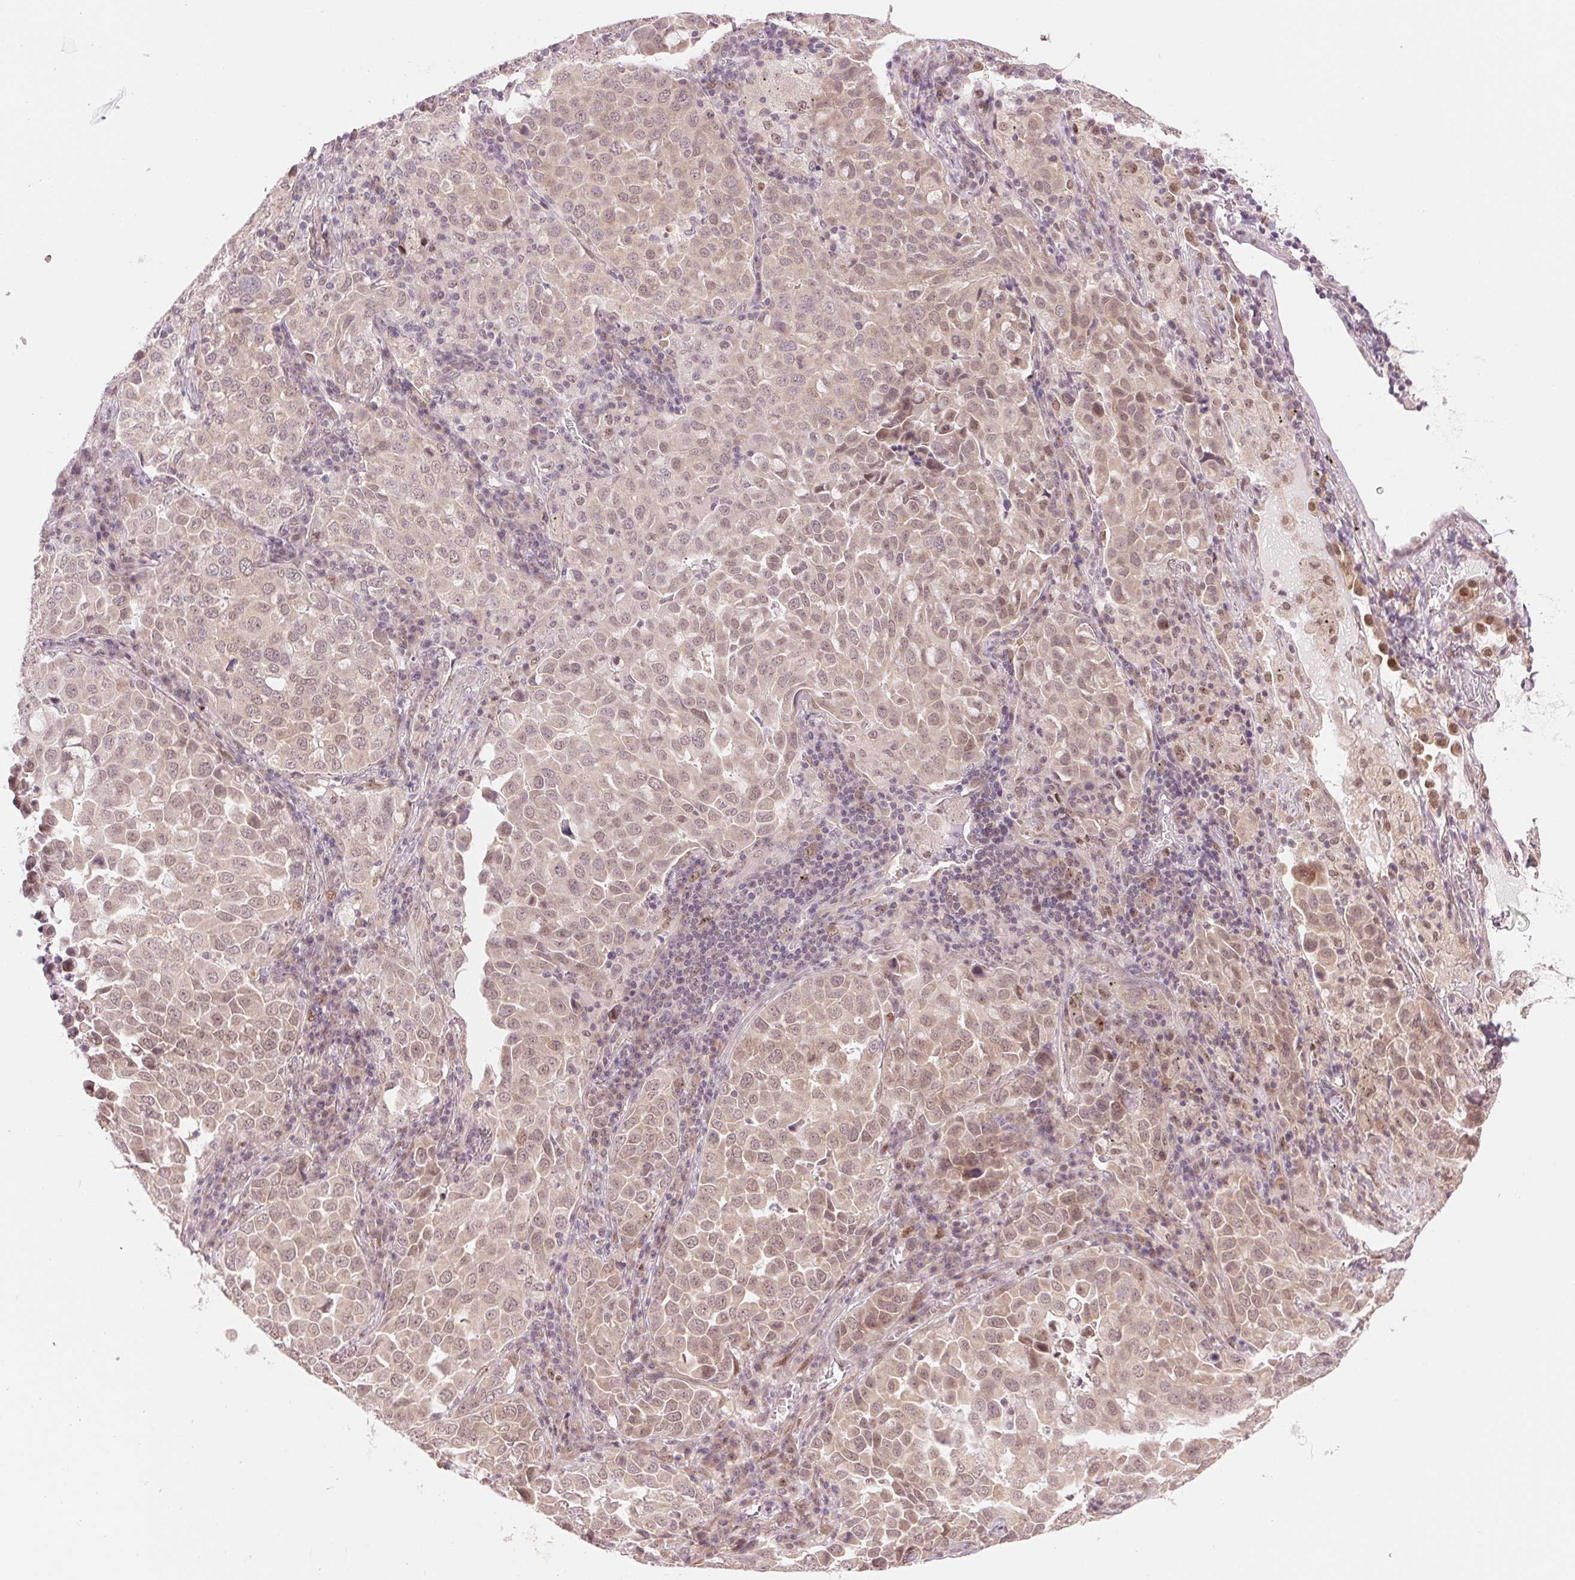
{"staining": {"intensity": "weak", "quantity": ">75%", "location": "cytoplasmic/membranous,nuclear"}, "tissue": "lung cancer", "cell_type": "Tumor cells", "image_type": "cancer", "snomed": [{"axis": "morphology", "description": "Adenocarcinoma, NOS"}, {"axis": "morphology", "description": "Adenocarcinoma, metastatic, NOS"}, {"axis": "topography", "description": "Lymph node"}, {"axis": "topography", "description": "Lung"}], "caption": "This is a photomicrograph of immunohistochemistry staining of lung cancer, which shows weak positivity in the cytoplasmic/membranous and nuclear of tumor cells.", "gene": "ERI3", "patient": {"sex": "female", "age": 65}}